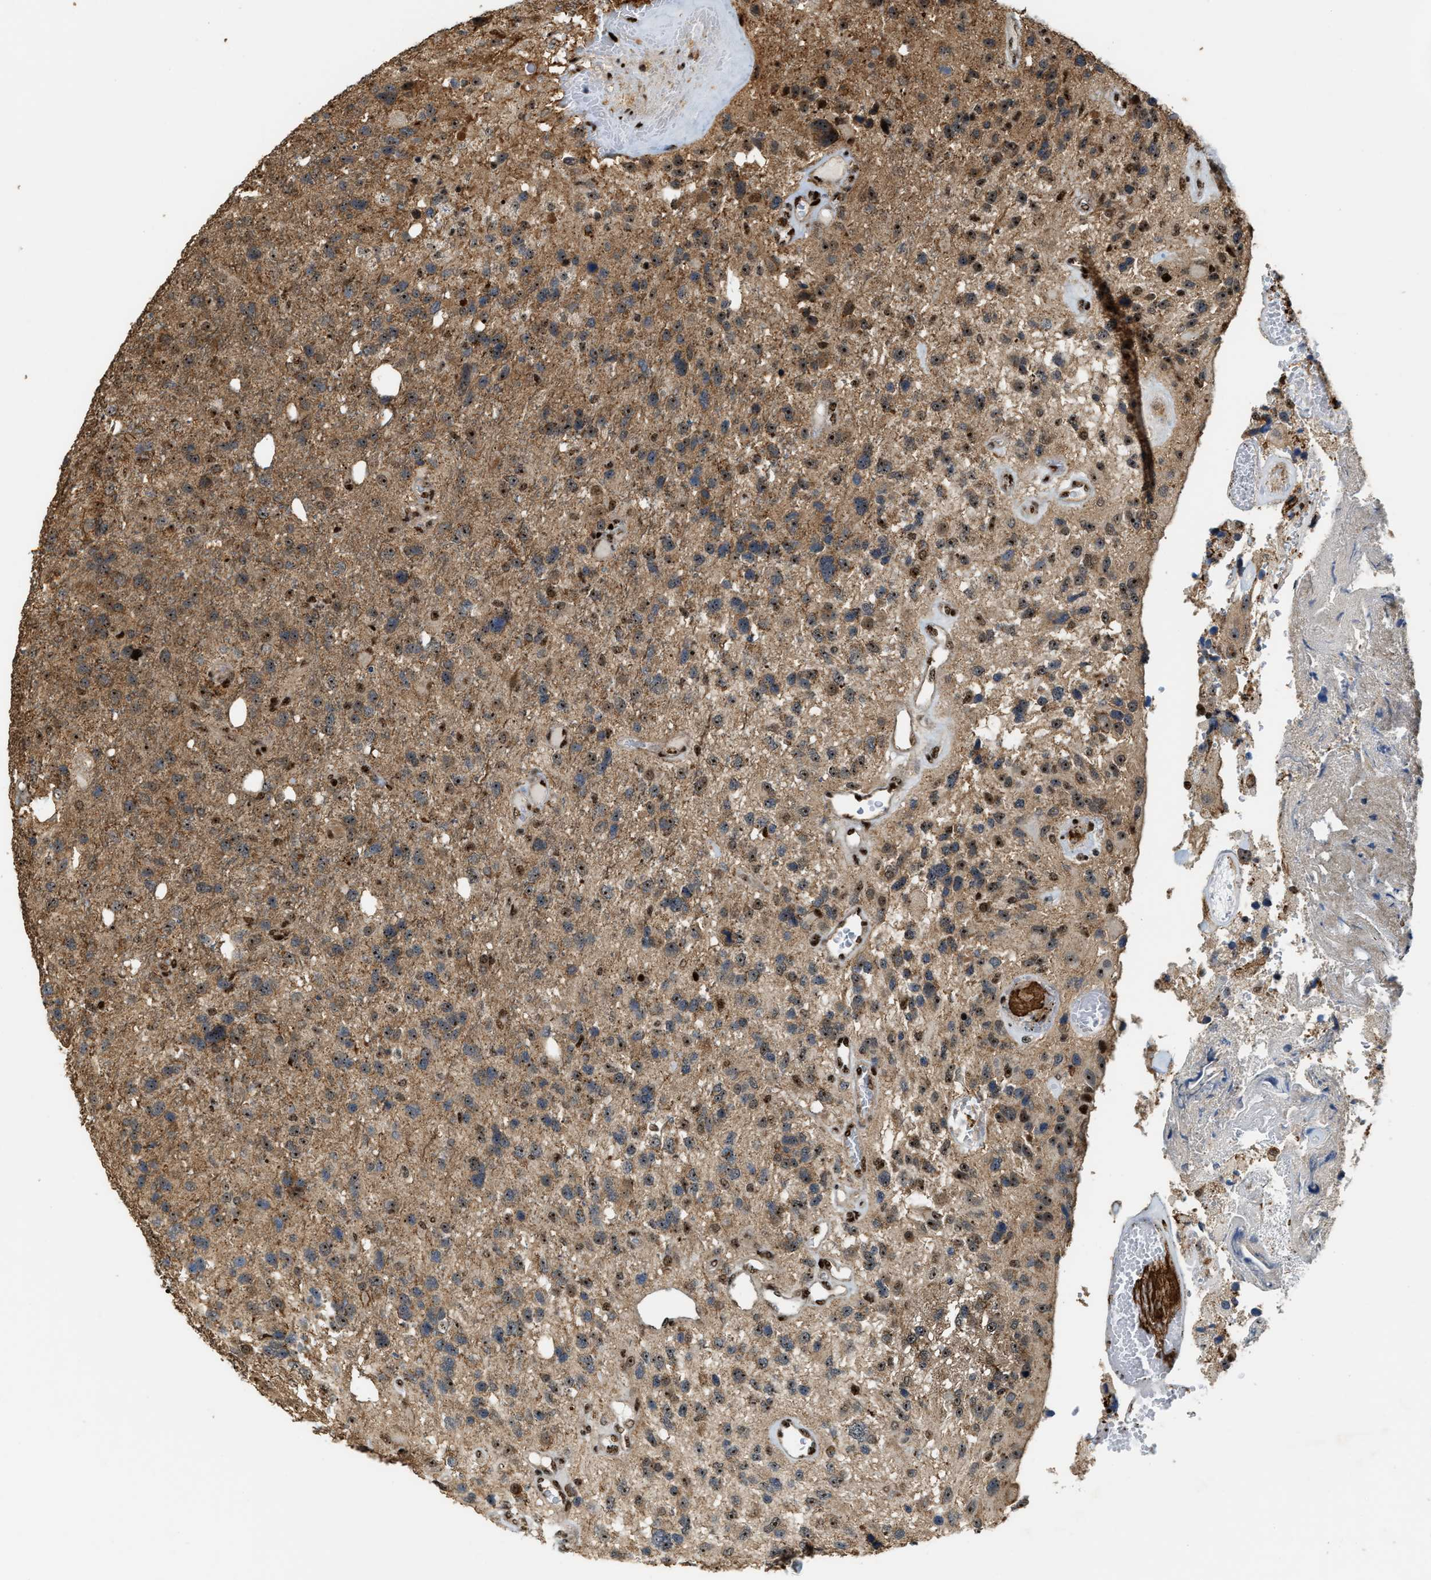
{"staining": {"intensity": "strong", "quantity": ">75%", "location": "cytoplasmic/membranous,nuclear"}, "tissue": "glioma", "cell_type": "Tumor cells", "image_type": "cancer", "snomed": [{"axis": "morphology", "description": "Glioma, malignant, High grade"}, {"axis": "topography", "description": "Brain"}], "caption": "Brown immunohistochemical staining in human glioma displays strong cytoplasmic/membranous and nuclear staining in approximately >75% of tumor cells.", "gene": "ZNF687", "patient": {"sex": "female", "age": 58}}